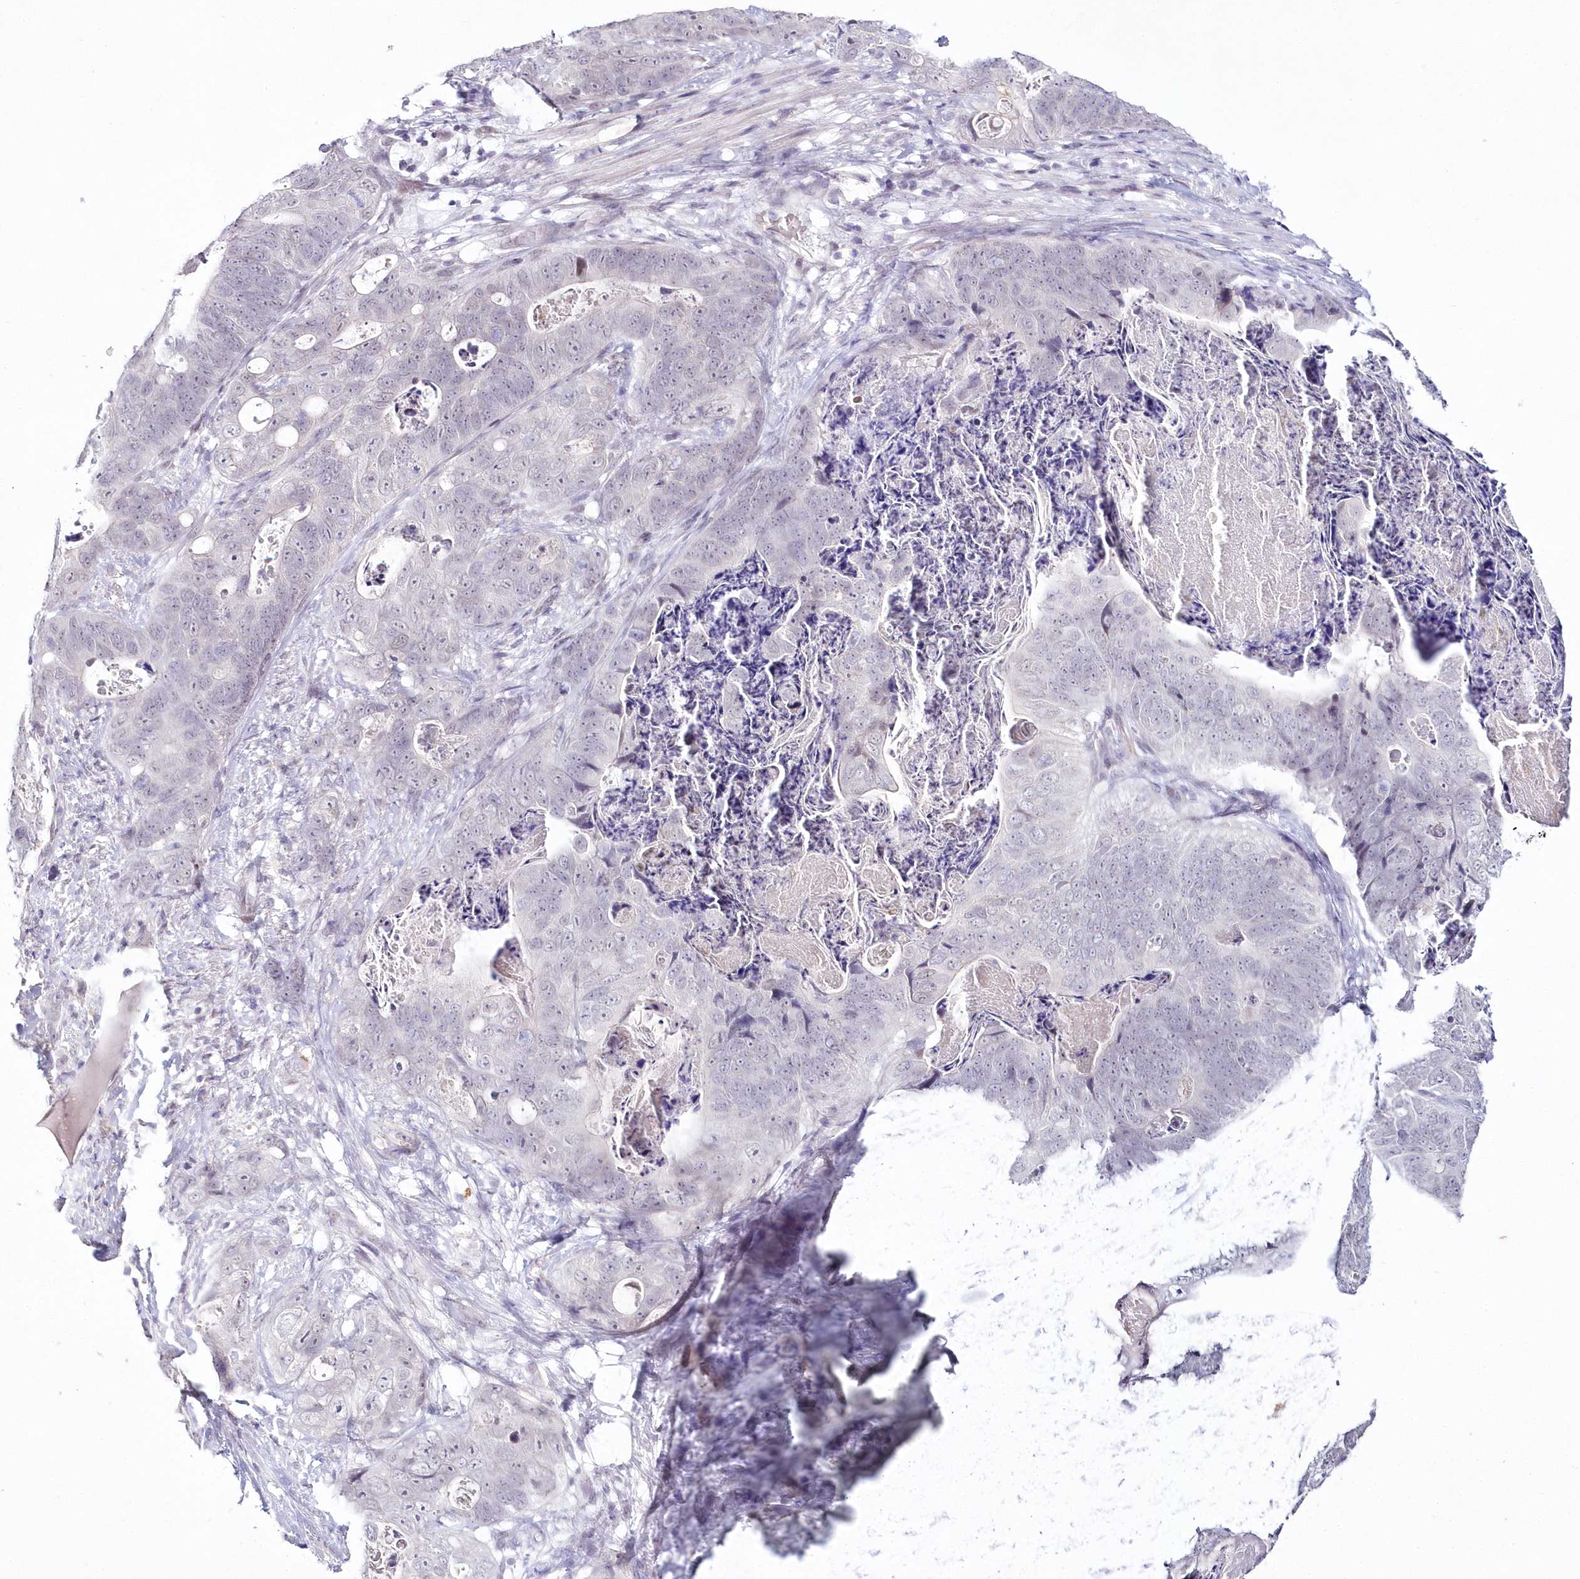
{"staining": {"intensity": "negative", "quantity": "none", "location": "none"}, "tissue": "stomach cancer", "cell_type": "Tumor cells", "image_type": "cancer", "snomed": [{"axis": "morphology", "description": "Normal tissue, NOS"}, {"axis": "morphology", "description": "Adenocarcinoma, NOS"}, {"axis": "topography", "description": "Stomach"}], "caption": "The histopathology image displays no staining of tumor cells in stomach cancer (adenocarcinoma).", "gene": "HYCC2", "patient": {"sex": "female", "age": 89}}